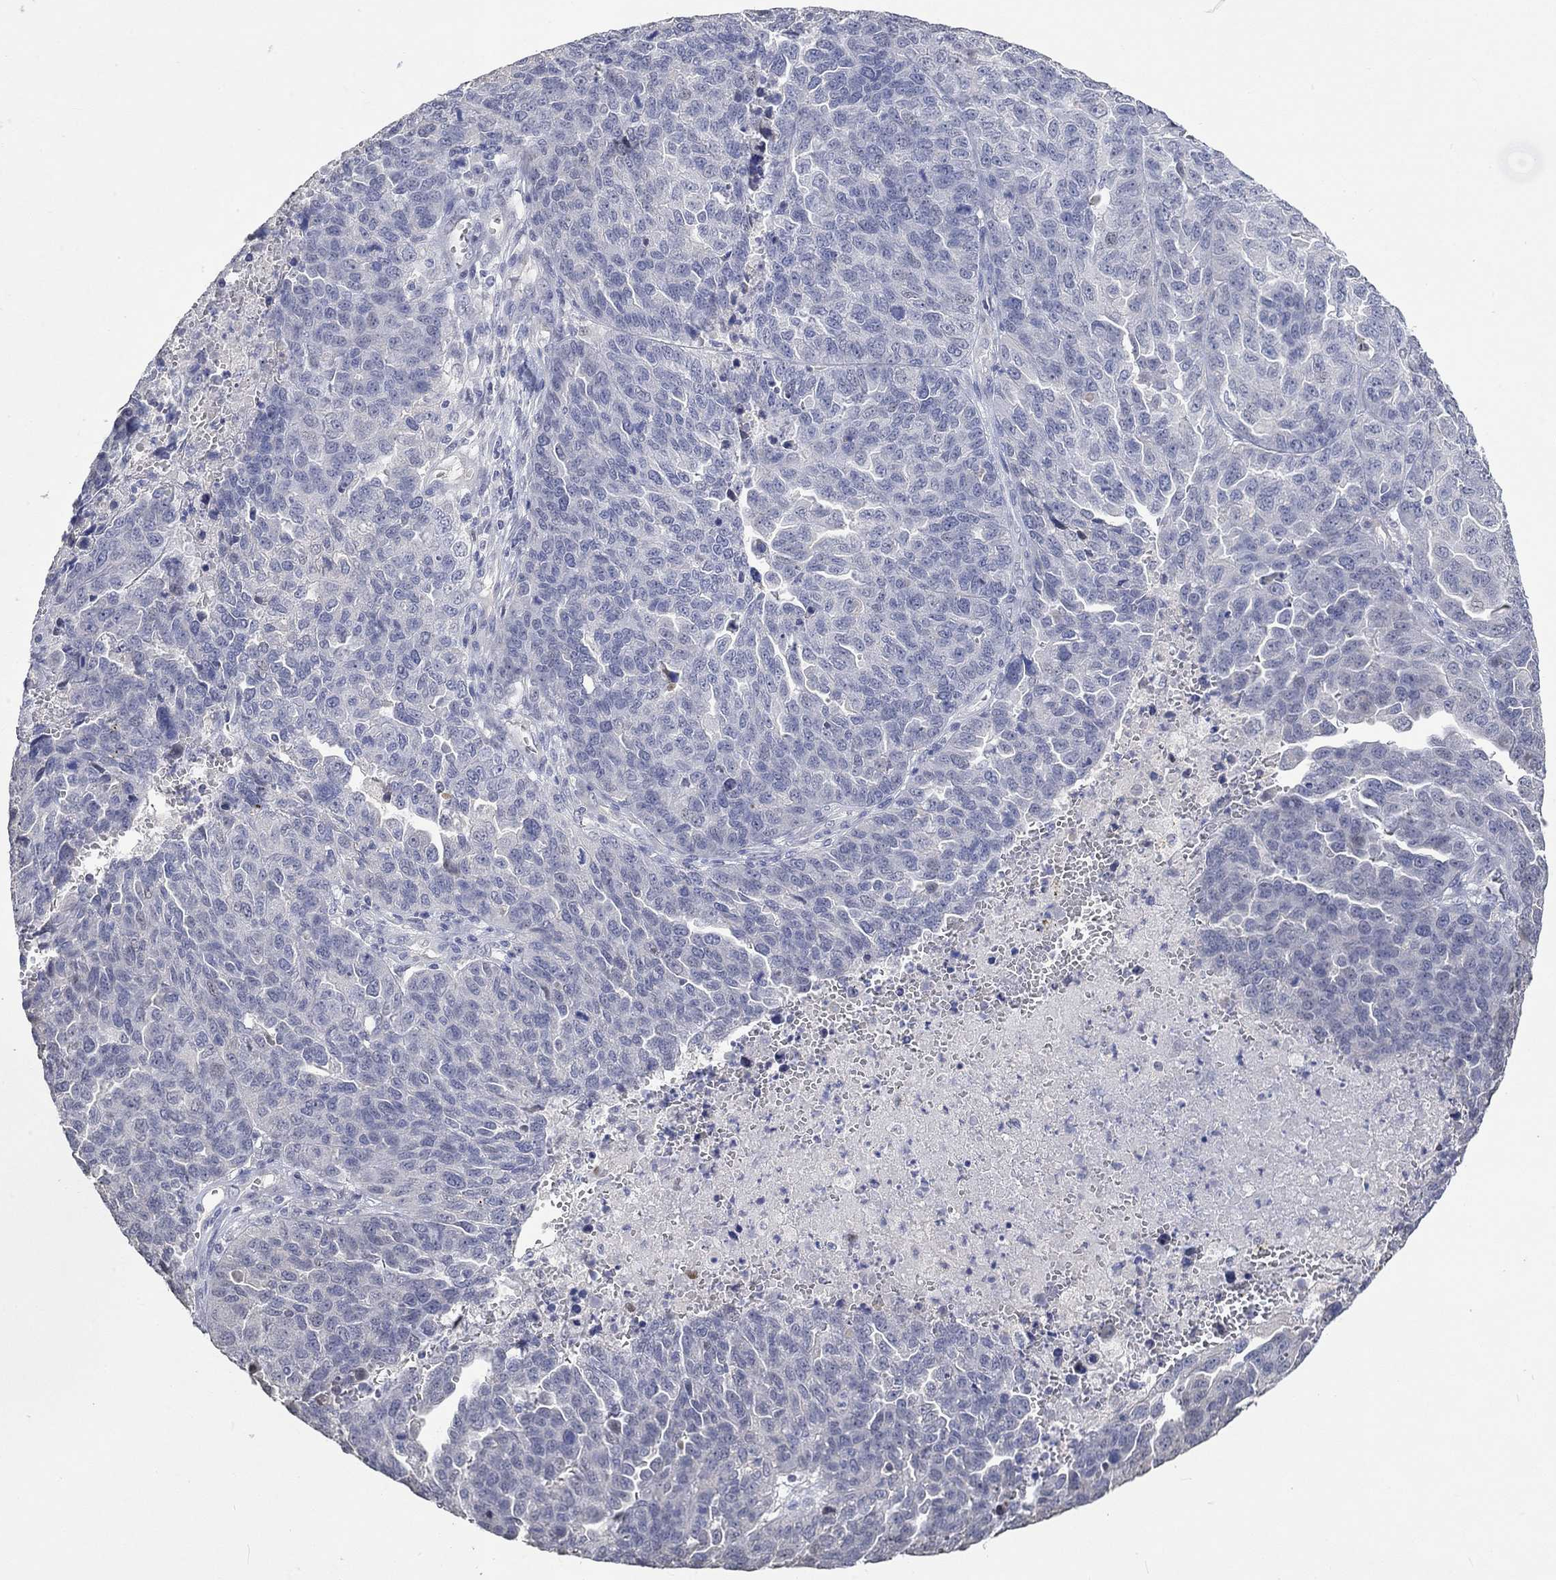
{"staining": {"intensity": "negative", "quantity": "none", "location": "none"}, "tissue": "ovarian cancer", "cell_type": "Tumor cells", "image_type": "cancer", "snomed": [{"axis": "morphology", "description": "Cystadenocarcinoma, serous, NOS"}, {"axis": "topography", "description": "Ovary"}], "caption": "This is a photomicrograph of IHC staining of ovarian cancer, which shows no positivity in tumor cells. Nuclei are stained in blue.", "gene": "PNMA5", "patient": {"sex": "female", "age": 87}}